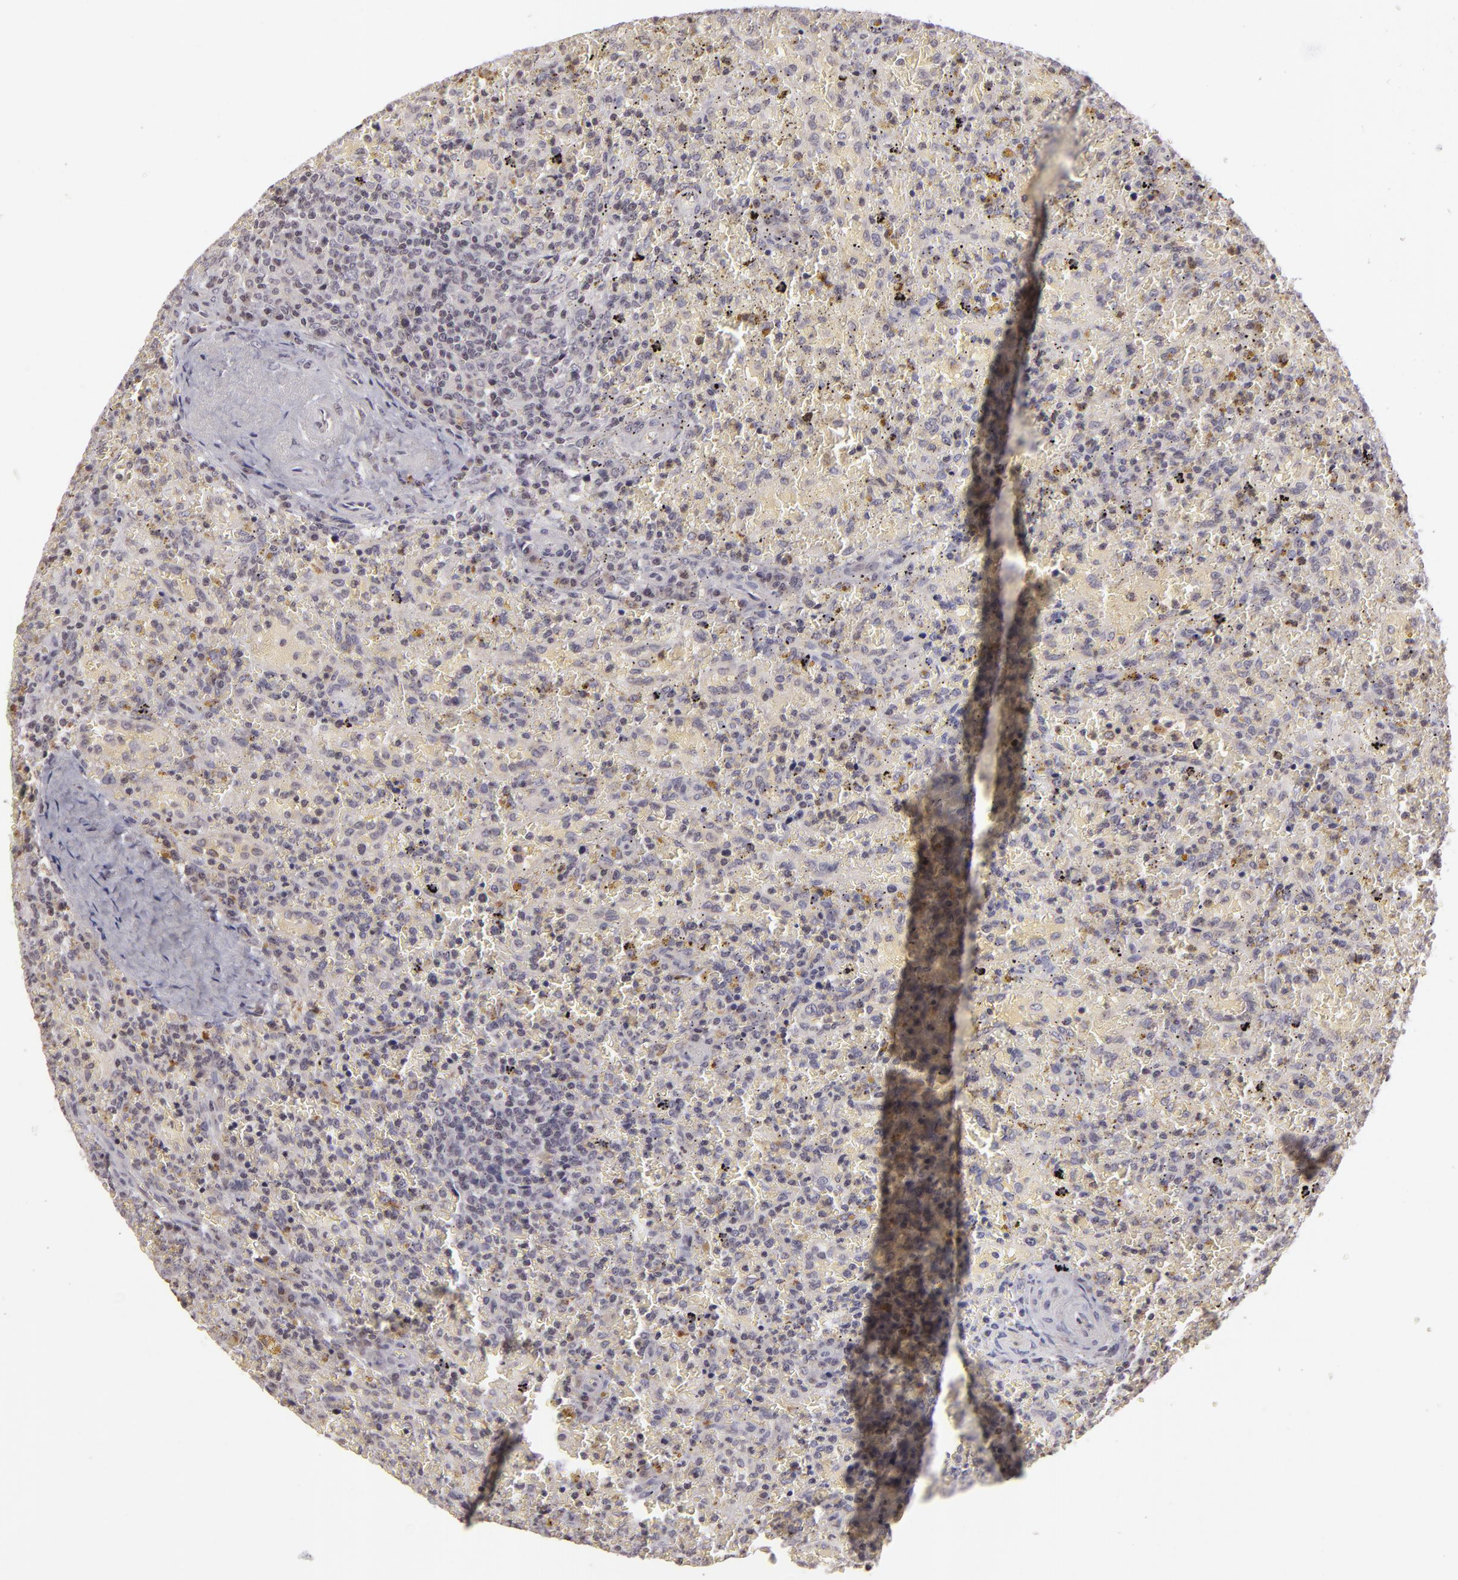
{"staining": {"intensity": "negative", "quantity": "none", "location": "none"}, "tissue": "lymphoma", "cell_type": "Tumor cells", "image_type": "cancer", "snomed": [{"axis": "morphology", "description": "Malignant lymphoma, non-Hodgkin's type, High grade"}, {"axis": "topography", "description": "Spleen"}, {"axis": "topography", "description": "Lymph node"}], "caption": "This is an immunohistochemistry histopathology image of lymphoma. There is no positivity in tumor cells.", "gene": "AKAP6", "patient": {"sex": "female", "age": 70}}